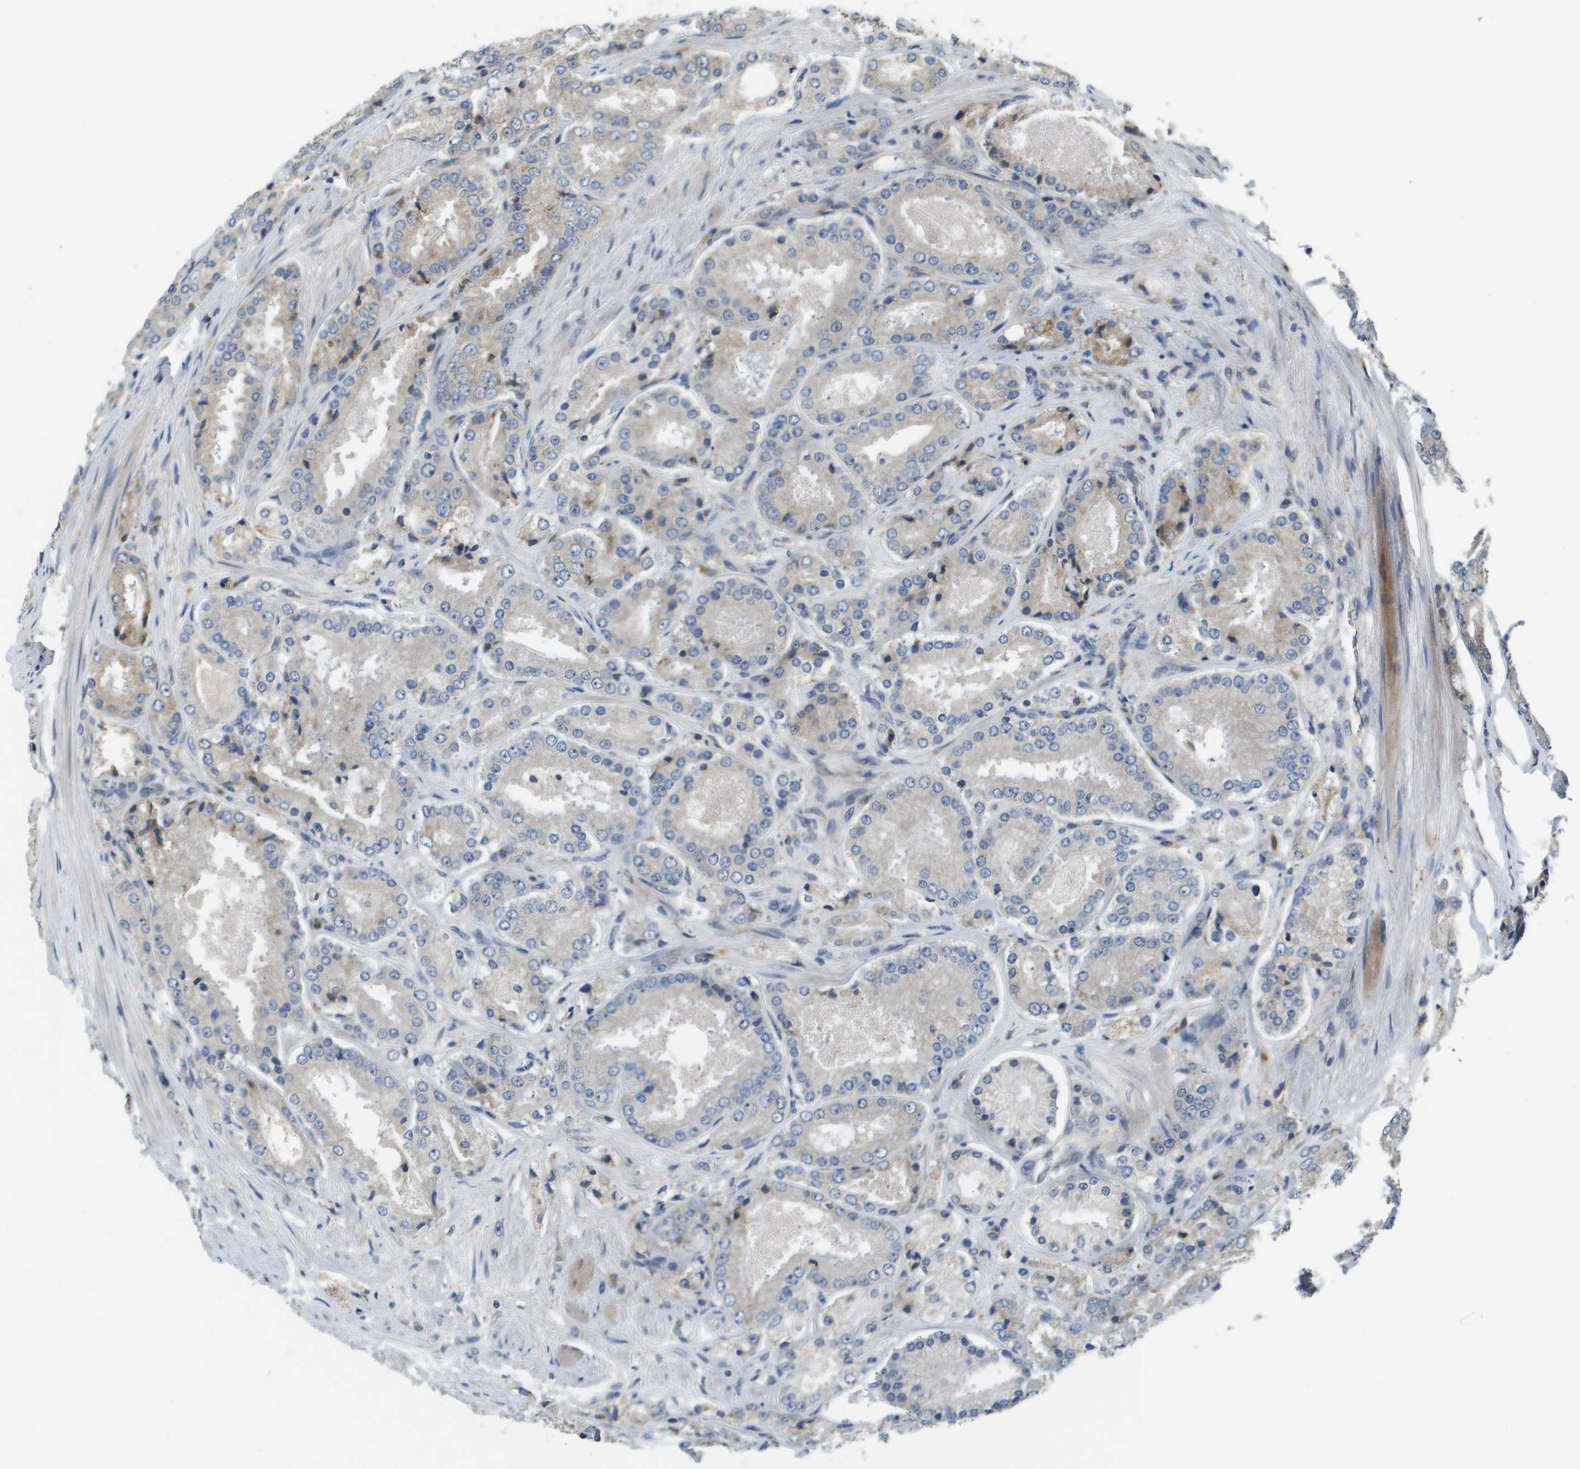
{"staining": {"intensity": "negative", "quantity": "none", "location": "none"}, "tissue": "prostate cancer", "cell_type": "Tumor cells", "image_type": "cancer", "snomed": [{"axis": "morphology", "description": "Adenocarcinoma, High grade"}, {"axis": "topography", "description": "Prostate"}], "caption": "High magnification brightfield microscopy of prostate cancer (adenocarcinoma (high-grade)) stained with DAB (brown) and counterstained with hematoxylin (blue): tumor cells show no significant expression. (DAB IHC, high magnification).", "gene": "SAMSN1", "patient": {"sex": "male", "age": 65}}